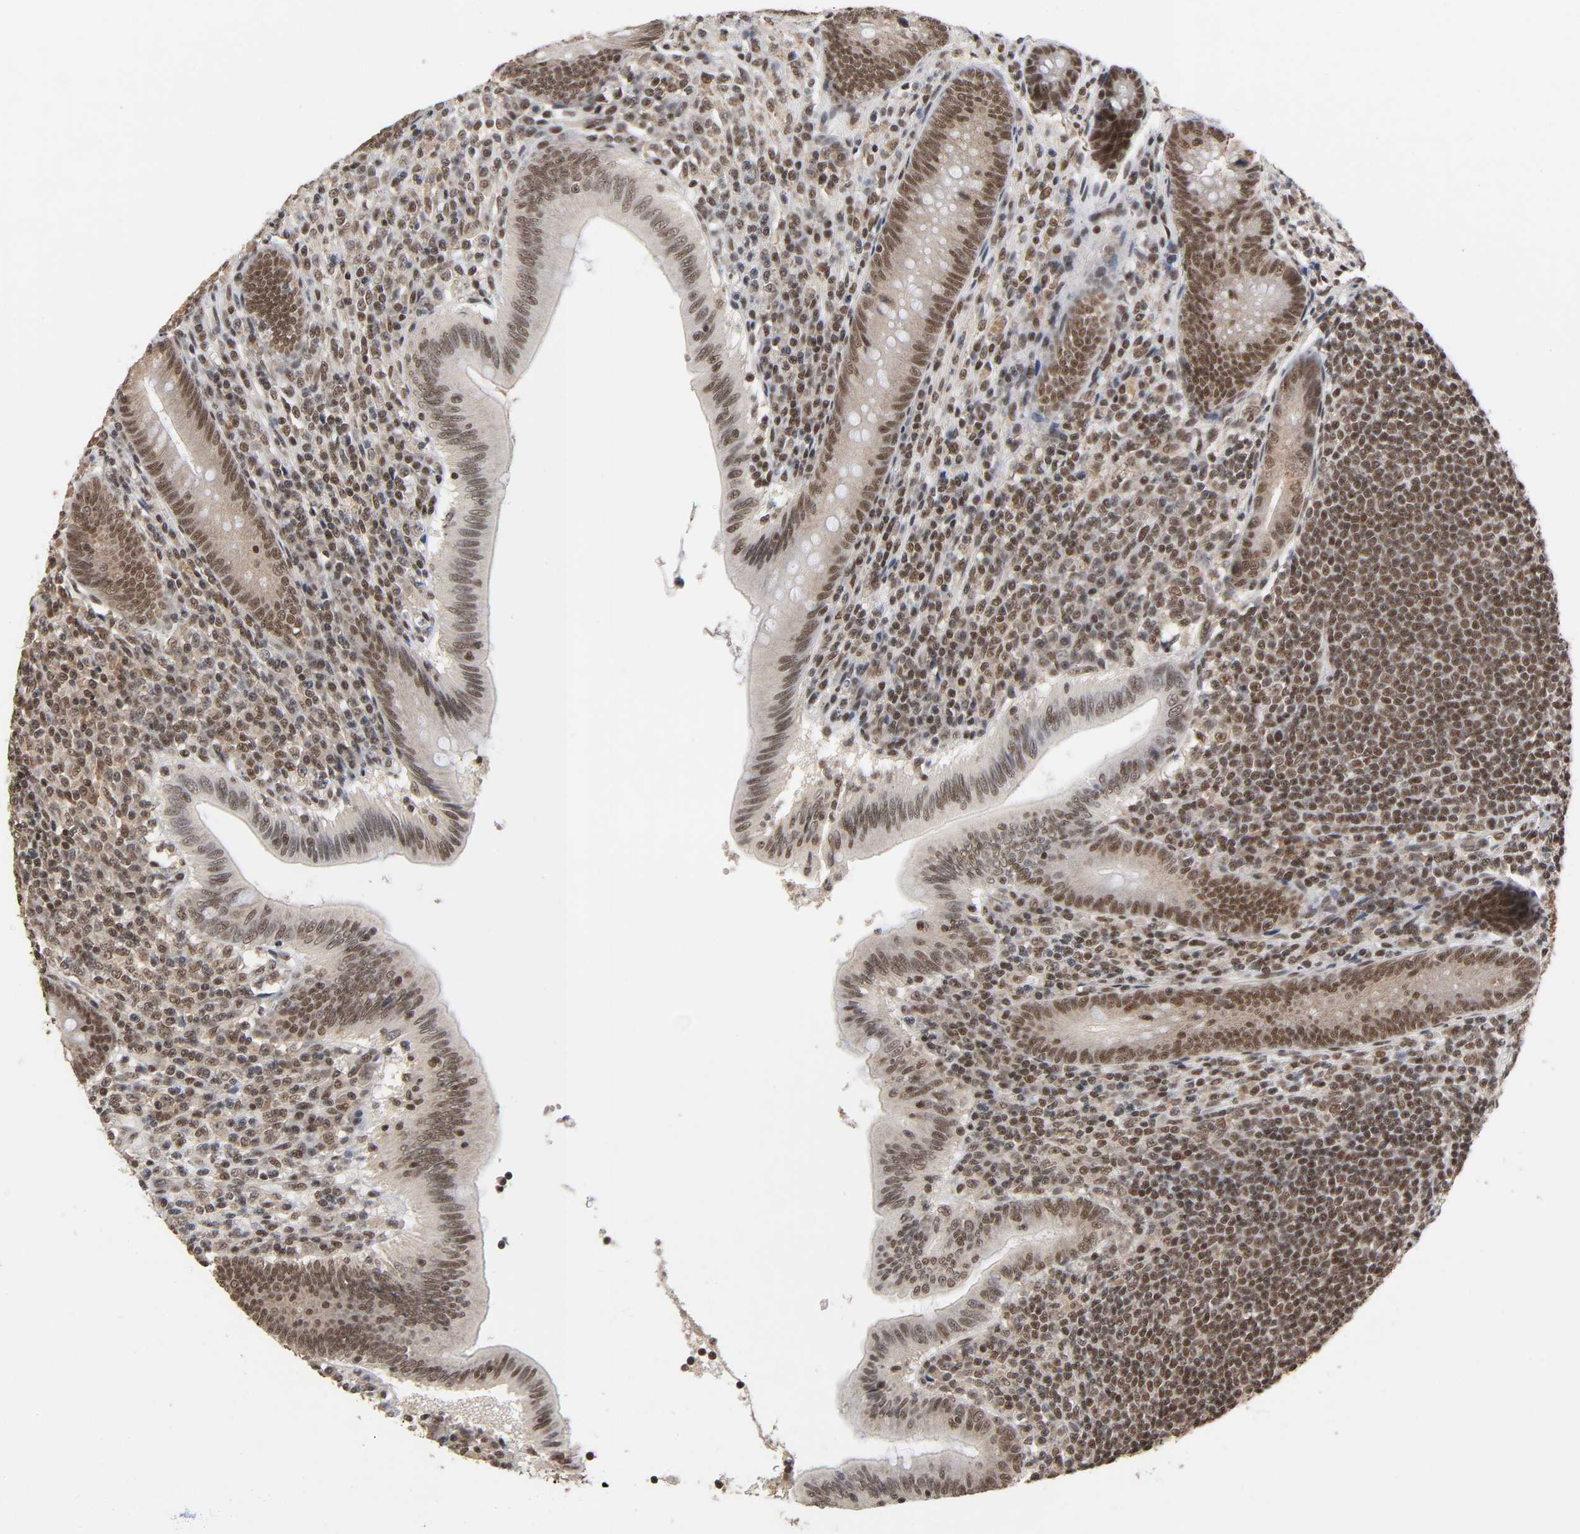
{"staining": {"intensity": "moderate", "quantity": ">75%", "location": "cytoplasmic/membranous,nuclear"}, "tissue": "appendix", "cell_type": "Glandular cells", "image_type": "normal", "snomed": [{"axis": "morphology", "description": "Normal tissue, NOS"}, {"axis": "morphology", "description": "Inflammation, NOS"}, {"axis": "topography", "description": "Appendix"}], "caption": "Immunohistochemistry histopathology image of unremarkable human appendix stained for a protein (brown), which displays medium levels of moderate cytoplasmic/membranous,nuclear staining in approximately >75% of glandular cells.", "gene": "ZNF384", "patient": {"sex": "male", "age": 46}}